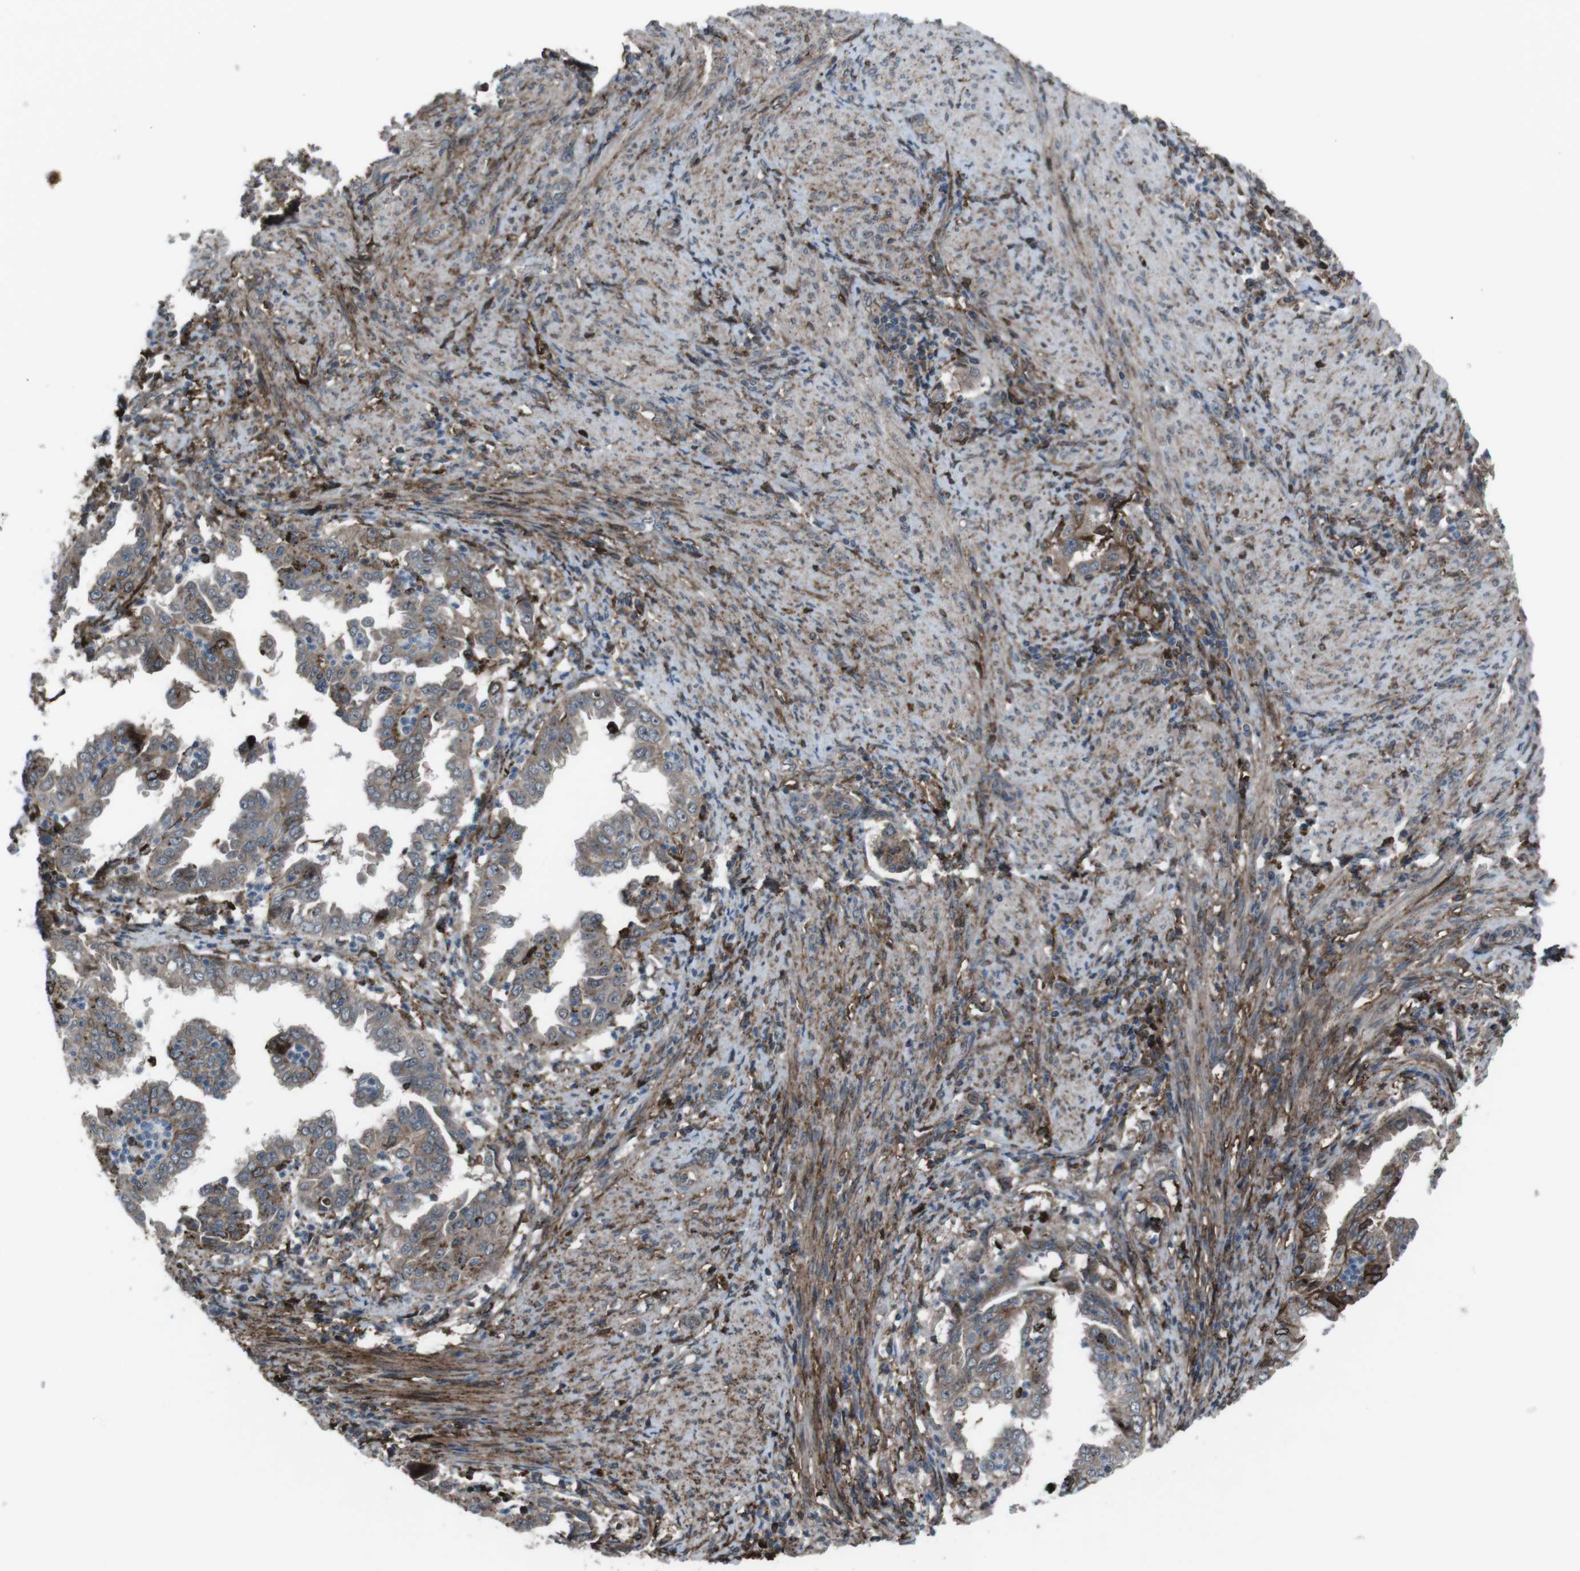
{"staining": {"intensity": "strong", "quantity": "25%-75%", "location": "cytoplasmic/membranous"}, "tissue": "endometrial cancer", "cell_type": "Tumor cells", "image_type": "cancer", "snomed": [{"axis": "morphology", "description": "Adenocarcinoma, NOS"}, {"axis": "topography", "description": "Endometrium"}], "caption": "This is an image of immunohistochemistry staining of endometrial cancer (adenocarcinoma), which shows strong staining in the cytoplasmic/membranous of tumor cells.", "gene": "GDF10", "patient": {"sex": "female", "age": 85}}